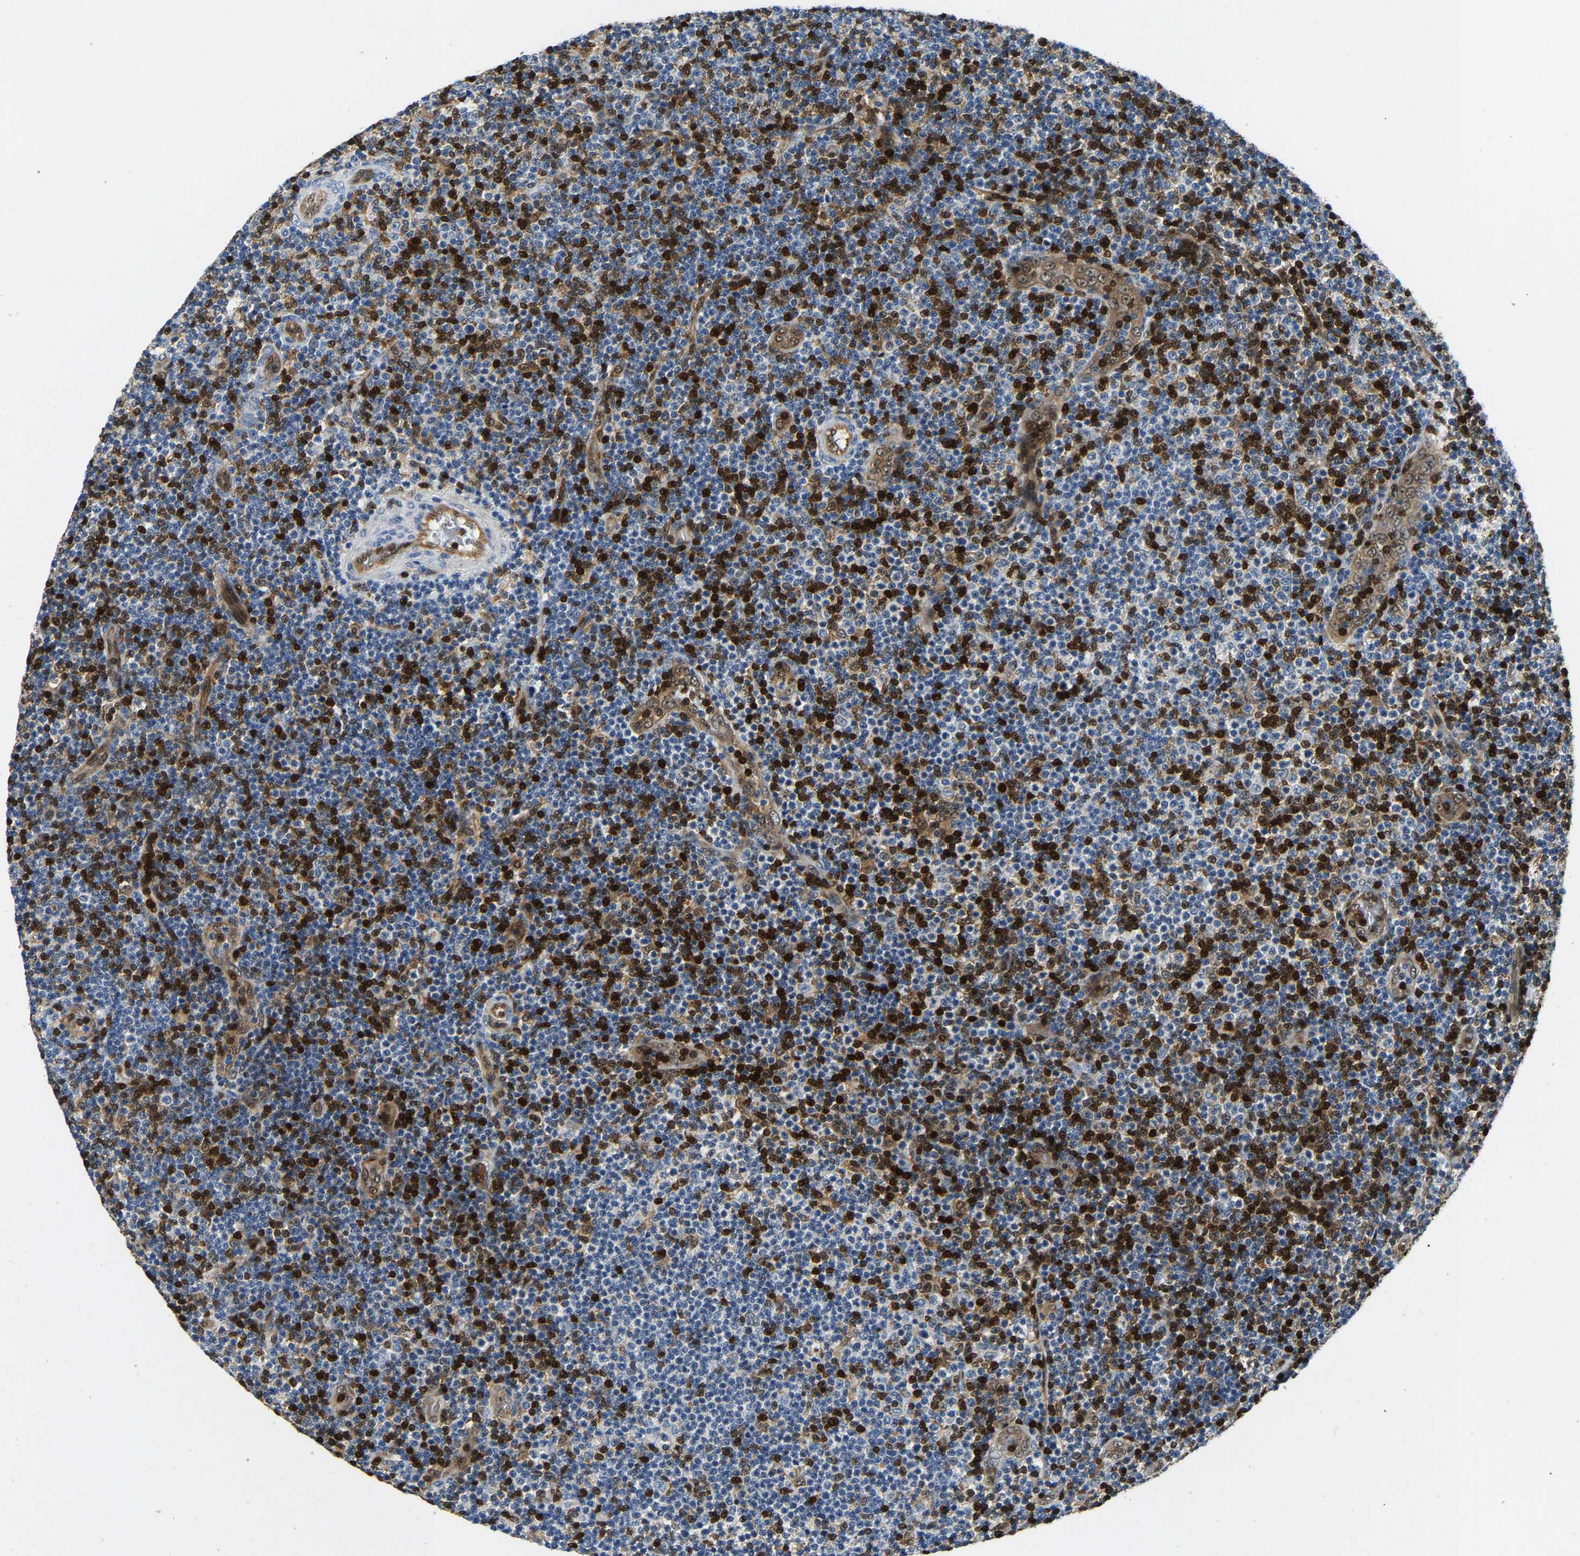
{"staining": {"intensity": "strong", "quantity": "25%-75%", "location": "cytoplasmic/membranous,nuclear"}, "tissue": "lymphoma", "cell_type": "Tumor cells", "image_type": "cancer", "snomed": [{"axis": "morphology", "description": "Malignant lymphoma, non-Hodgkin's type, Low grade"}, {"axis": "topography", "description": "Lymph node"}], "caption": "This is a micrograph of immunohistochemistry staining of lymphoma, which shows strong positivity in the cytoplasmic/membranous and nuclear of tumor cells.", "gene": "GIMAP7", "patient": {"sex": "male", "age": 83}}